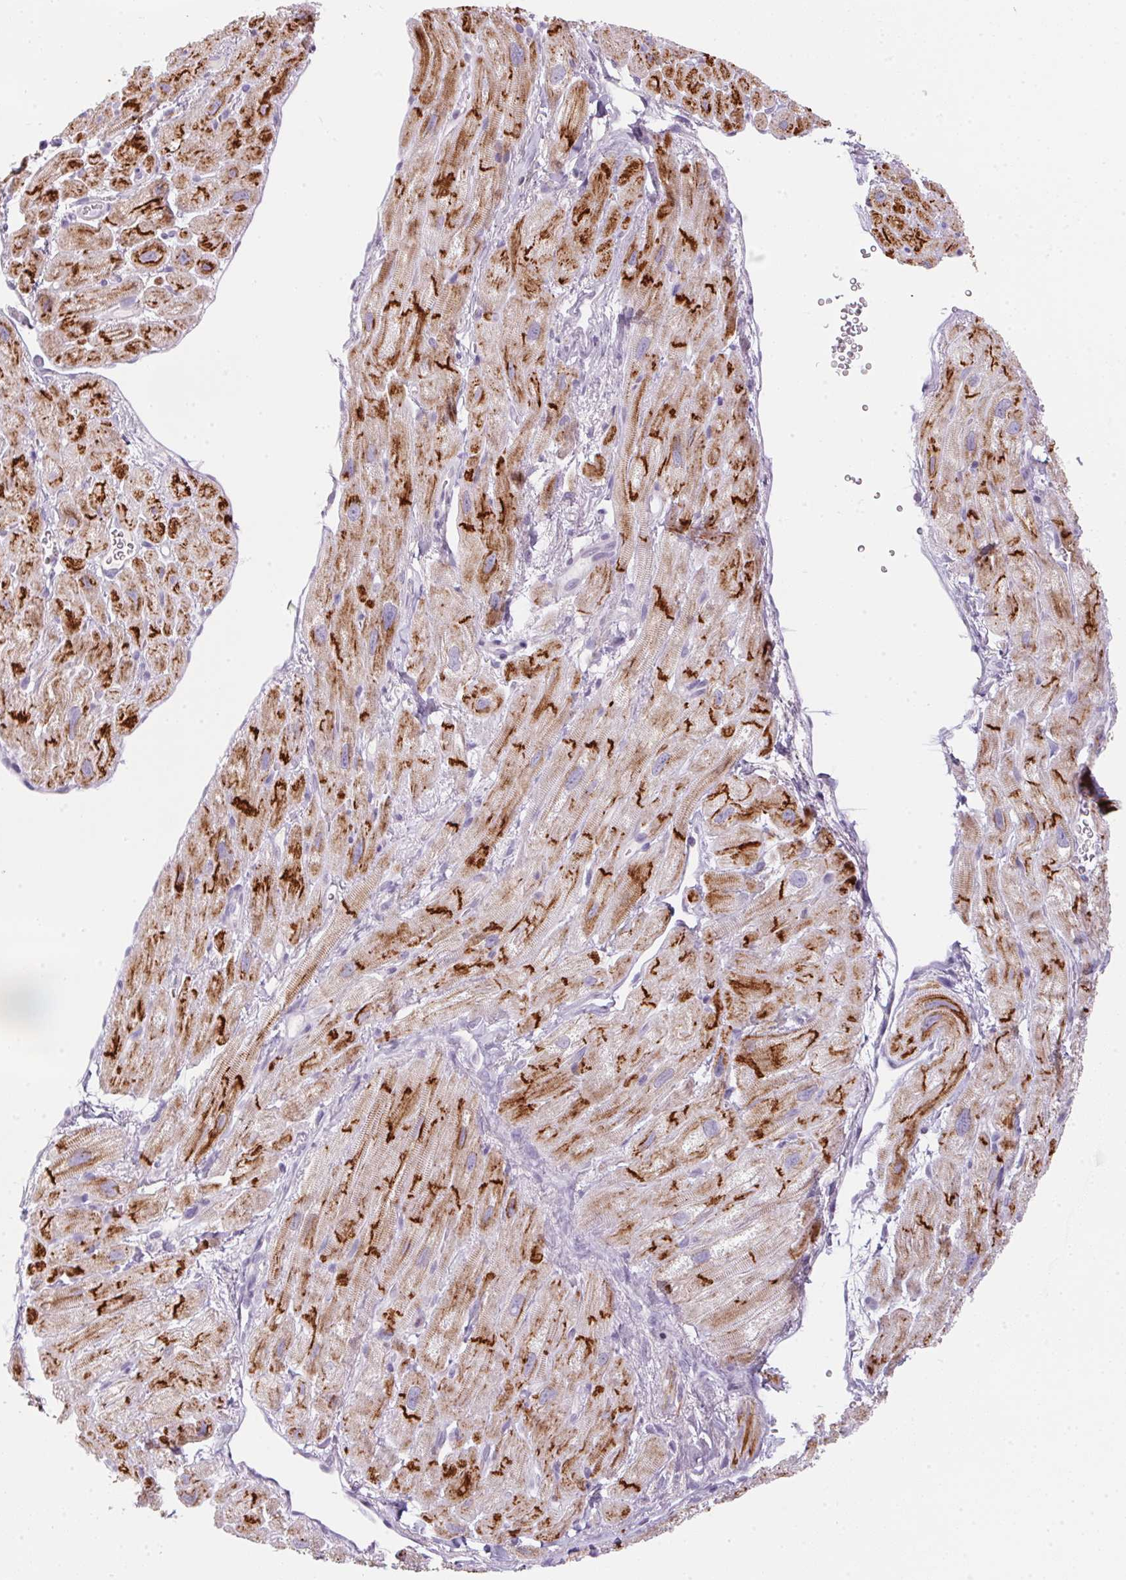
{"staining": {"intensity": "strong", "quantity": "<25%", "location": "cytoplasmic/membranous"}, "tissue": "heart muscle", "cell_type": "Cardiomyocytes", "image_type": "normal", "snomed": [{"axis": "morphology", "description": "Normal tissue, NOS"}, {"axis": "topography", "description": "Heart"}], "caption": "Immunohistochemistry (IHC) image of benign heart muscle stained for a protein (brown), which exhibits medium levels of strong cytoplasmic/membranous positivity in about <25% of cardiomyocytes.", "gene": "ECPAS", "patient": {"sex": "female", "age": 62}}